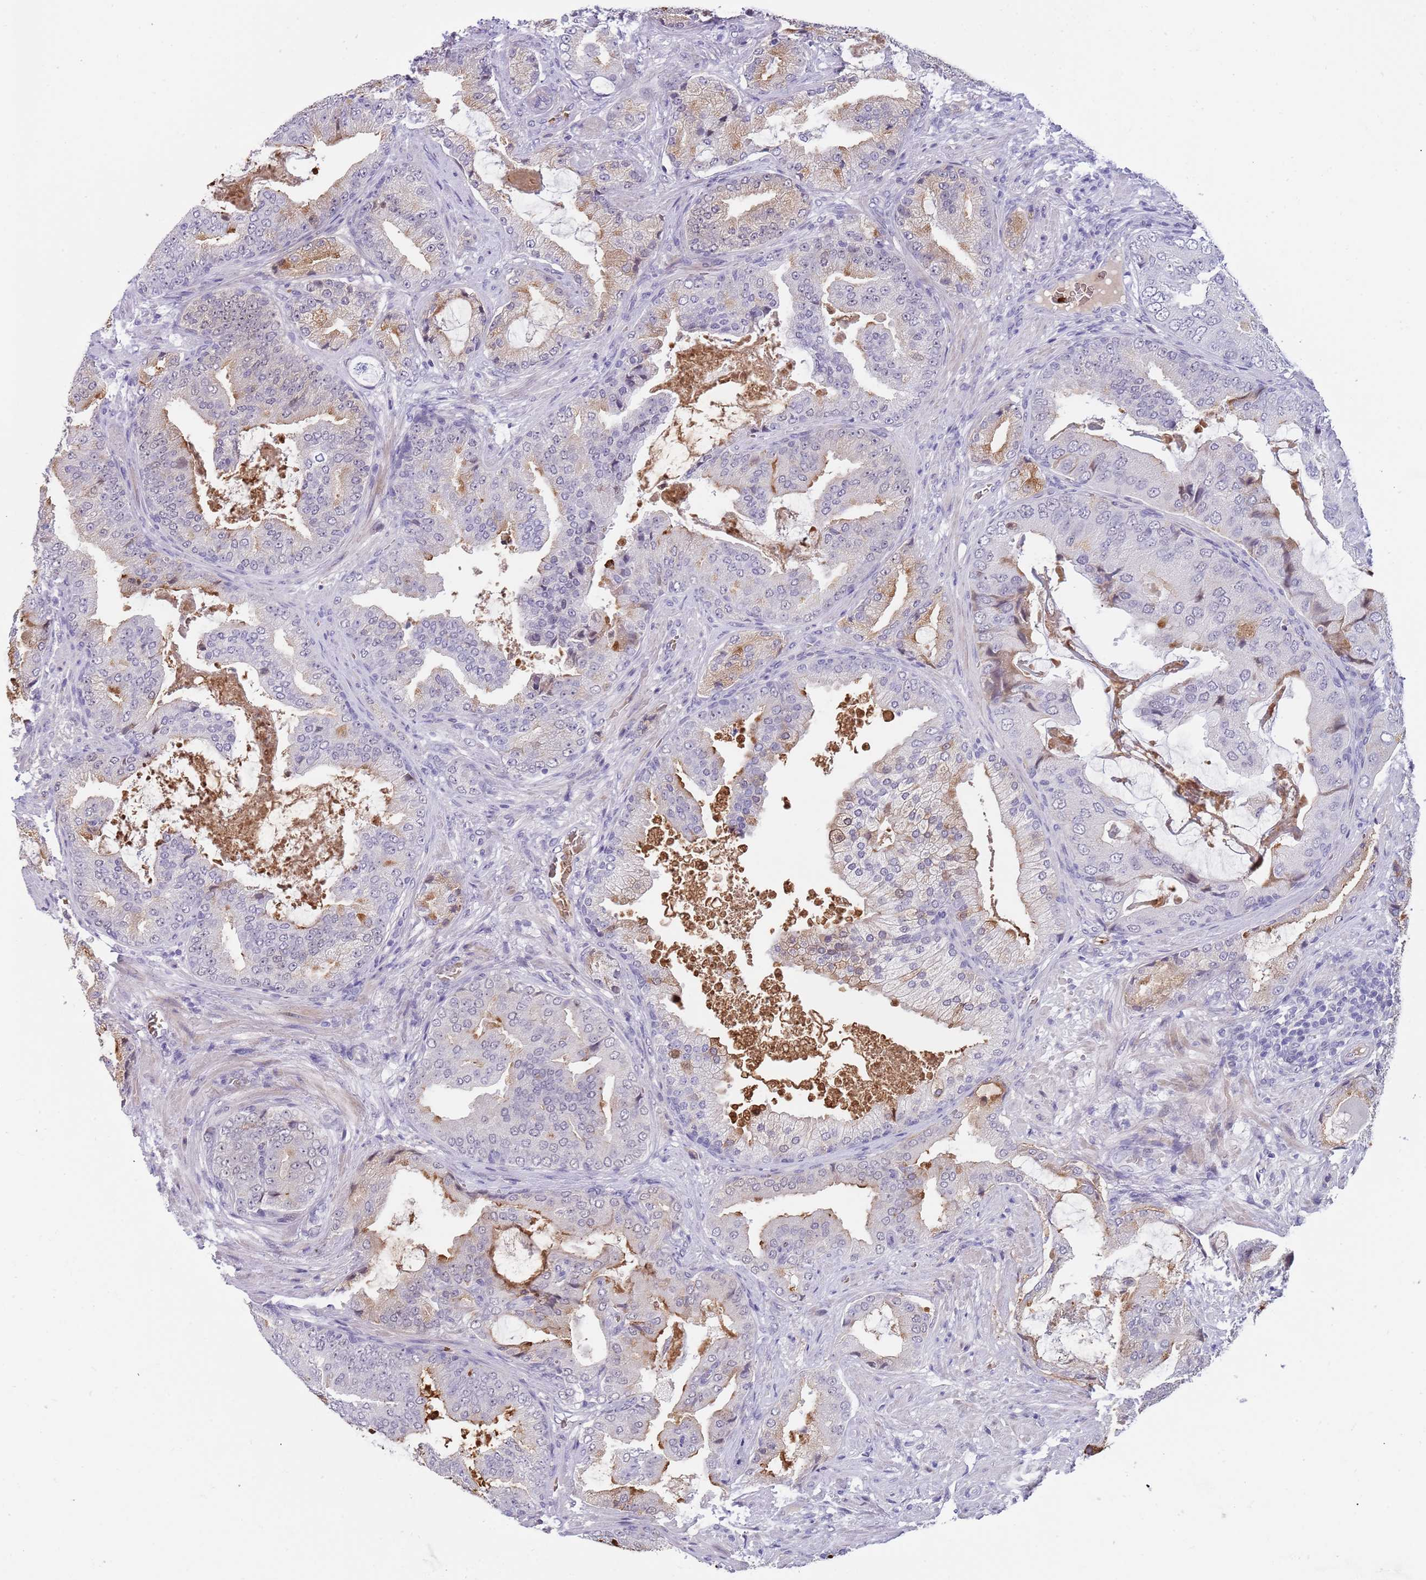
{"staining": {"intensity": "negative", "quantity": "none", "location": "none"}, "tissue": "prostate cancer", "cell_type": "Tumor cells", "image_type": "cancer", "snomed": [{"axis": "morphology", "description": "Adenocarcinoma, High grade"}, {"axis": "topography", "description": "Prostate"}], "caption": "Protein analysis of adenocarcinoma (high-grade) (prostate) shows no significant positivity in tumor cells.", "gene": "LYPD6B", "patient": {"sex": "male", "age": 68}}